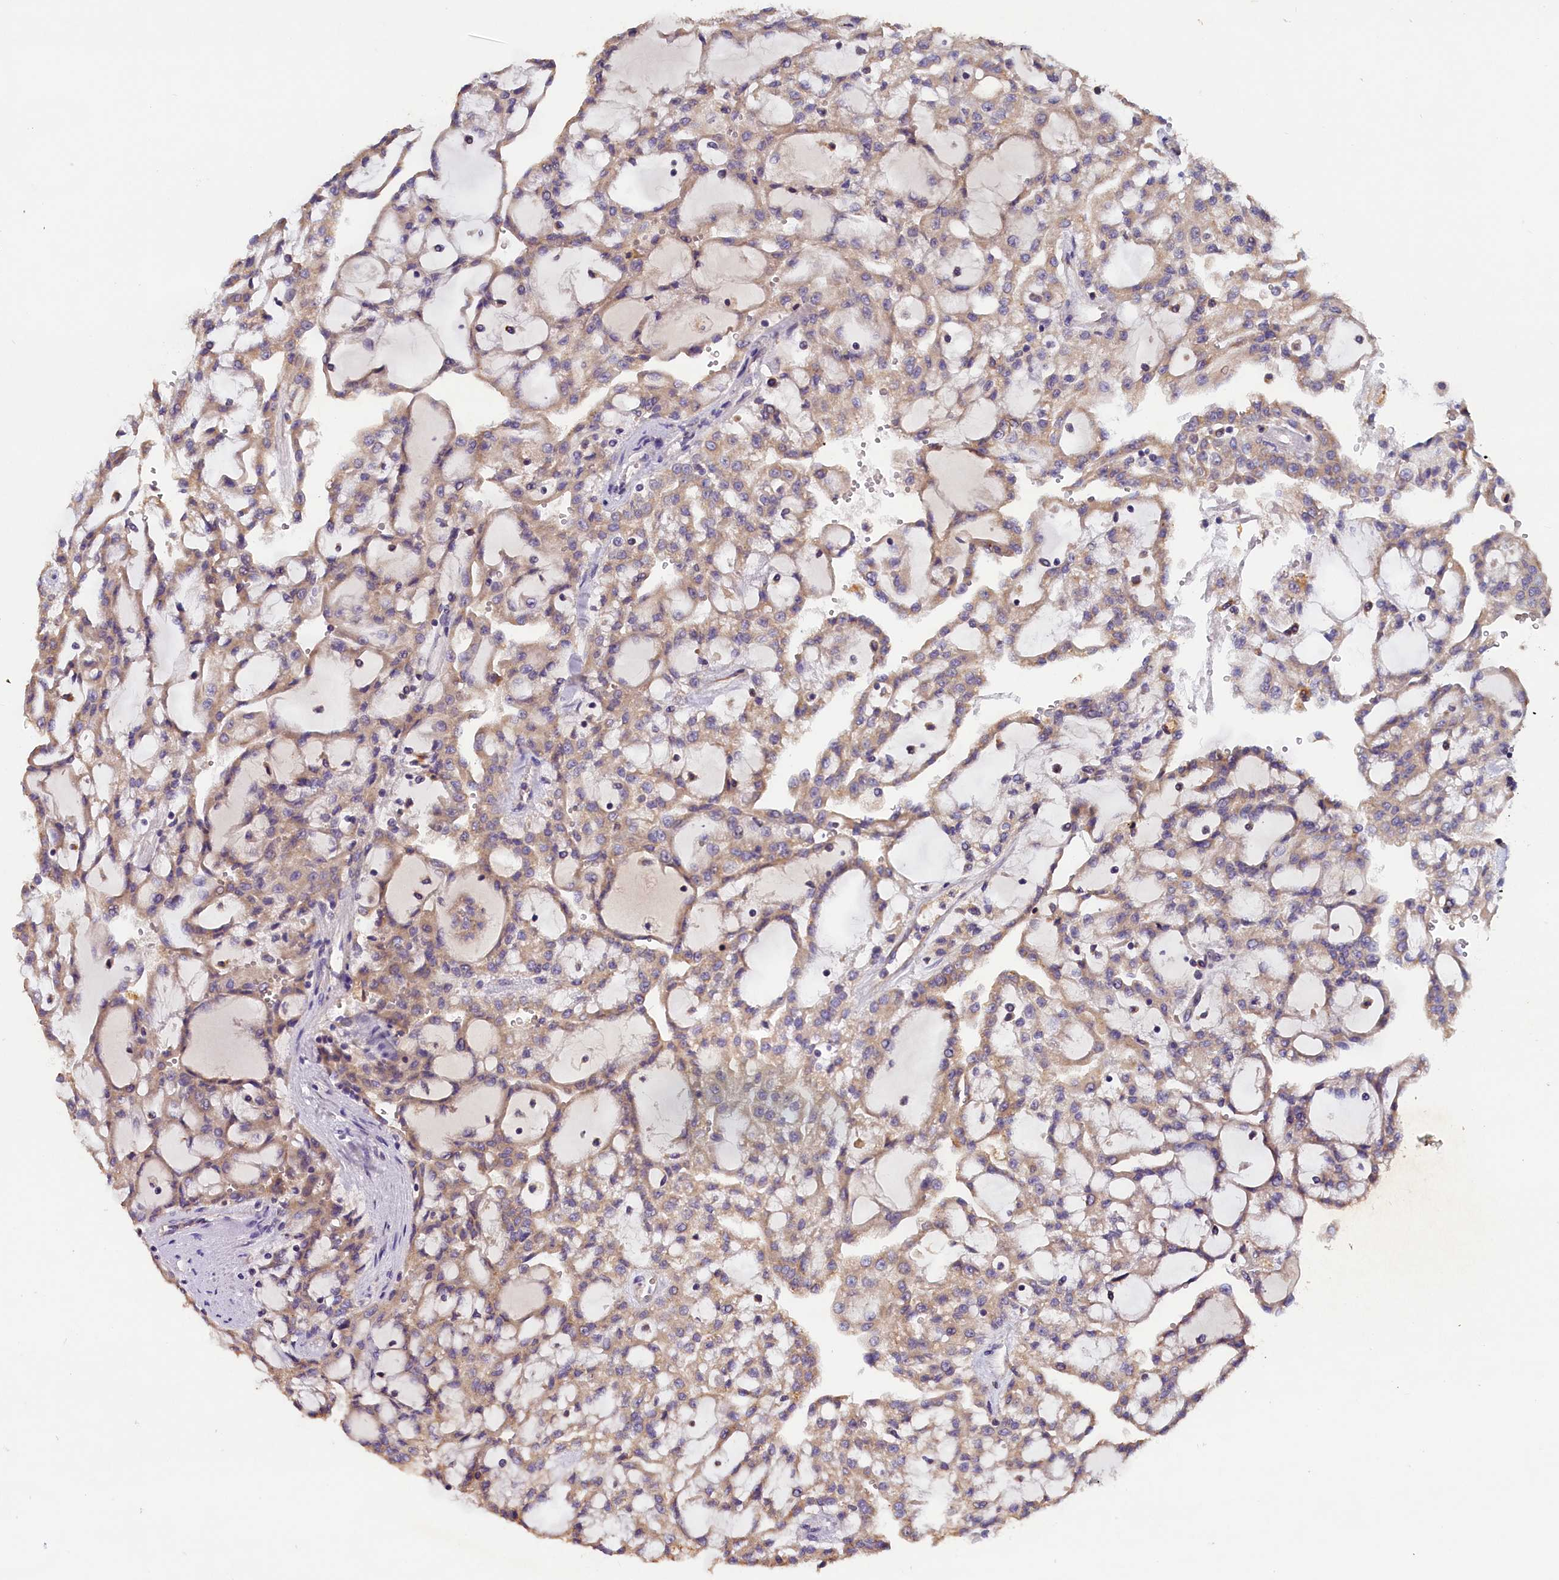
{"staining": {"intensity": "weak", "quantity": ">75%", "location": "cytoplasmic/membranous"}, "tissue": "renal cancer", "cell_type": "Tumor cells", "image_type": "cancer", "snomed": [{"axis": "morphology", "description": "Adenocarcinoma, NOS"}, {"axis": "topography", "description": "Kidney"}], "caption": "Renal adenocarcinoma stained with a brown dye demonstrates weak cytoplasmic/membranous positive positivity in about >75% of tumor cells.", "gene": "ST7L", "patient": {"sex": "male", "age": 63}}